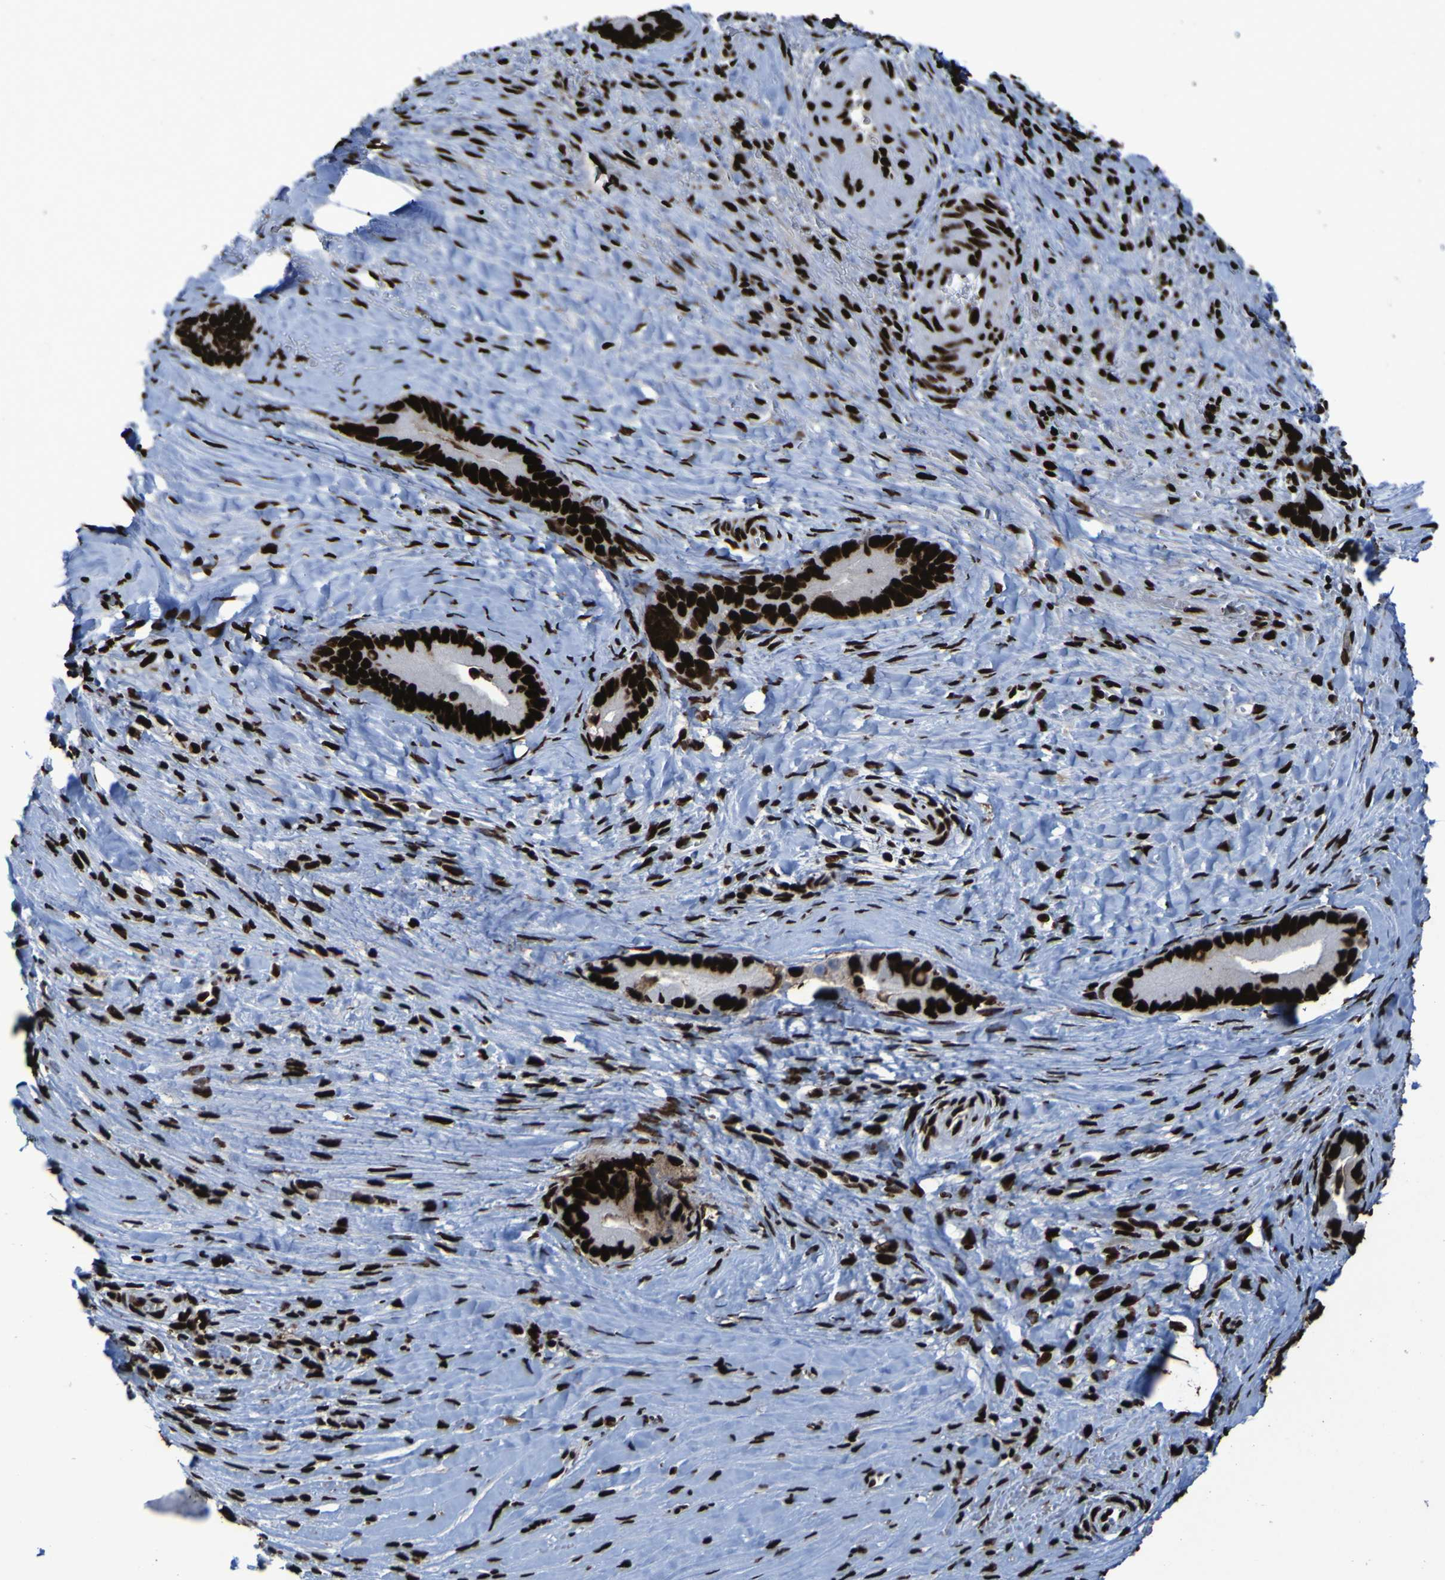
{"staining": {"intensity": "strong", "quantity": ">75%", "location": "nuclear"}, "tissue": "liver cancer", "cell_type": "Tumor cells", "image_type": "cancer", "snomed": [{"axis": "morphology", "description": "Cholangiocarcinoma"}, {"axis": "topography", "description": "Liver"}], "caption": "Strong nuclear protein positivity is seen in about >75% of tumor cells in liver cholangiocarcinoma.", "gene": "NPM1", "patient": {"sex": "female", "age": 55}}